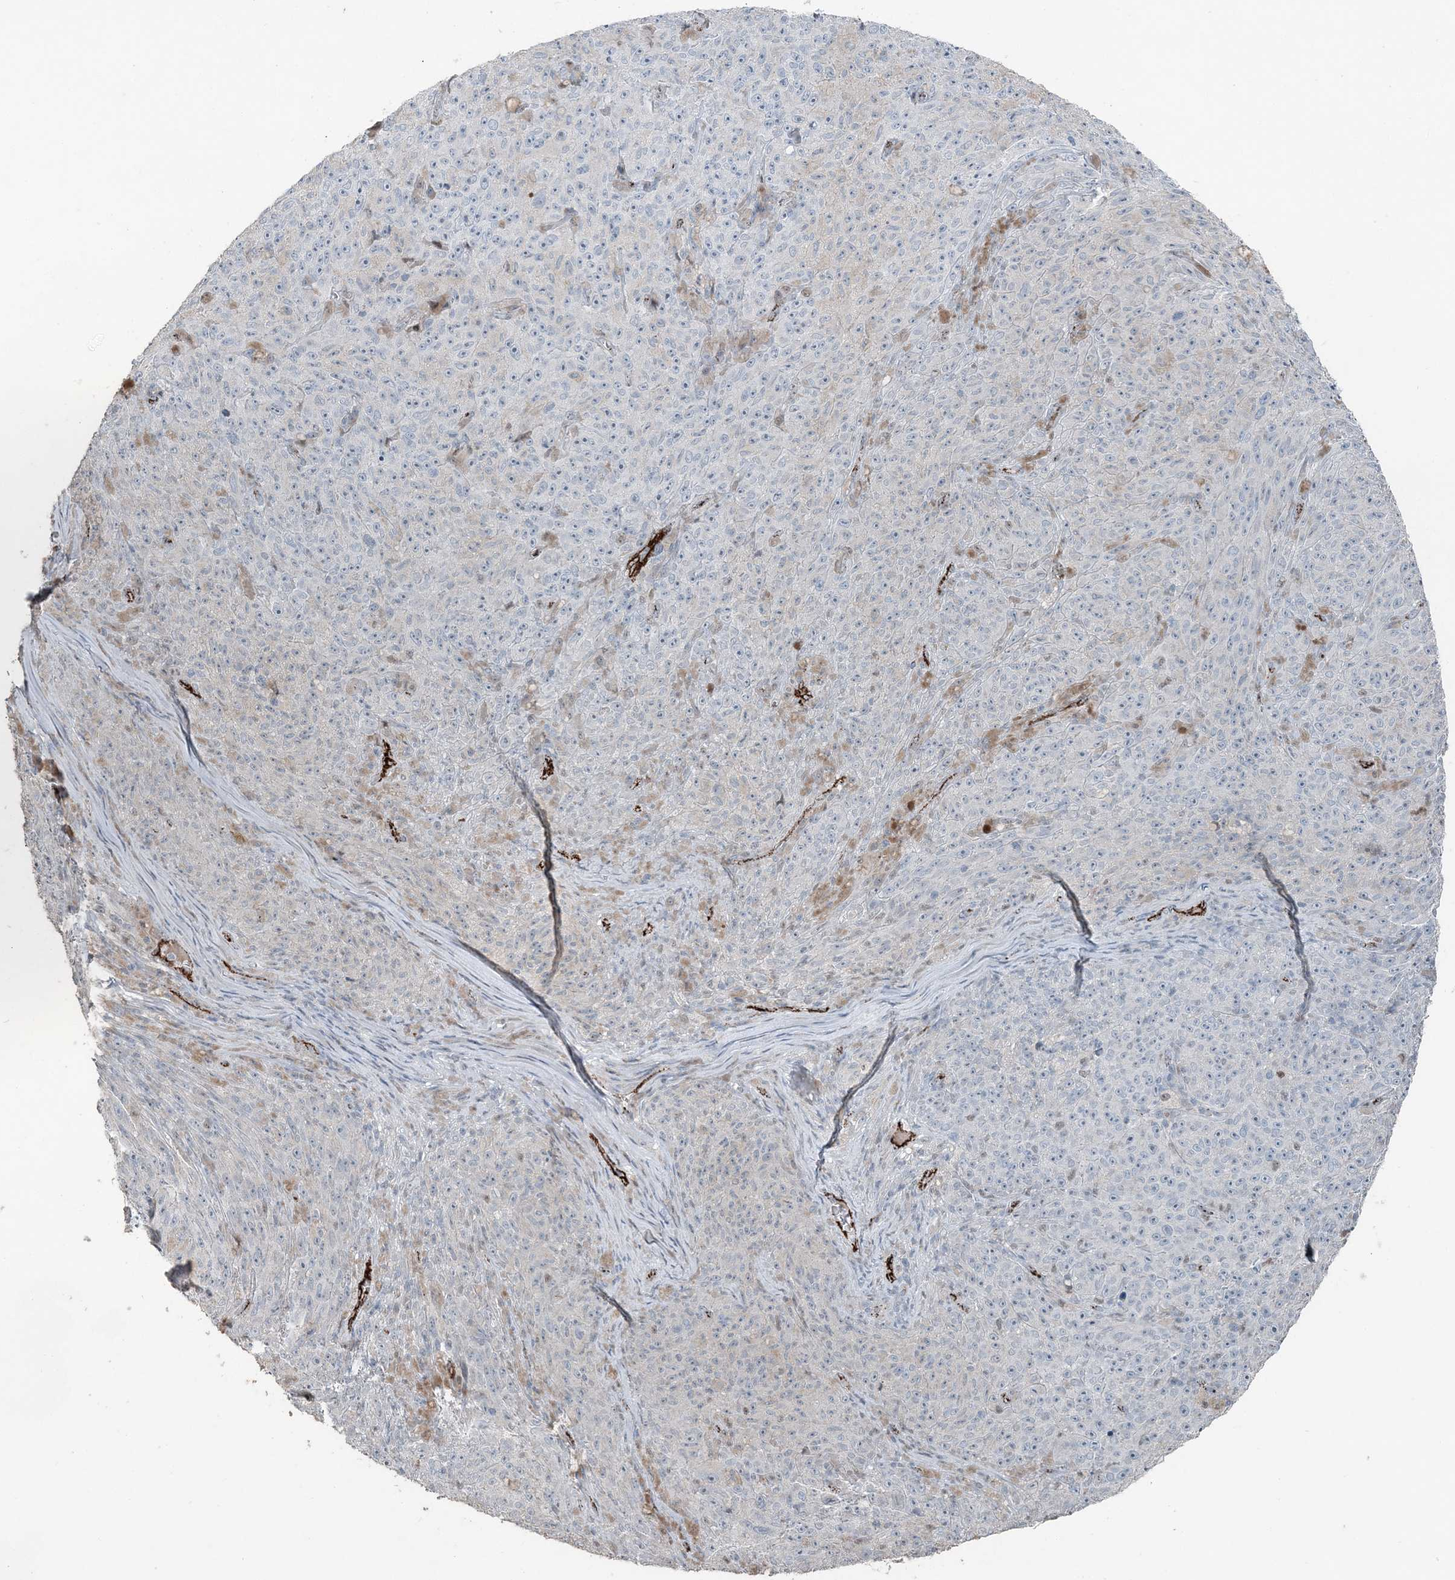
{"staining": {"intensity": "negative", "quantity": "none", "location": "none"}, "tissue": "melanoma", "cell_type": "Tumor cells", "image_type": "cancer", "snomed": [{"axis": "morphology", "description": "Malignant melanoma, NOS"}, {"axis": "topography", "description": "Skin"}], "caption": "Tumor cells show no significant protein positivity in malignant melanoma. (DAB (3,3'-diaminobenzidine) IHC with hematoxylin counter stain).", "gene": "ELOVL7", "patient": {"sex": "female", "age": 82}}